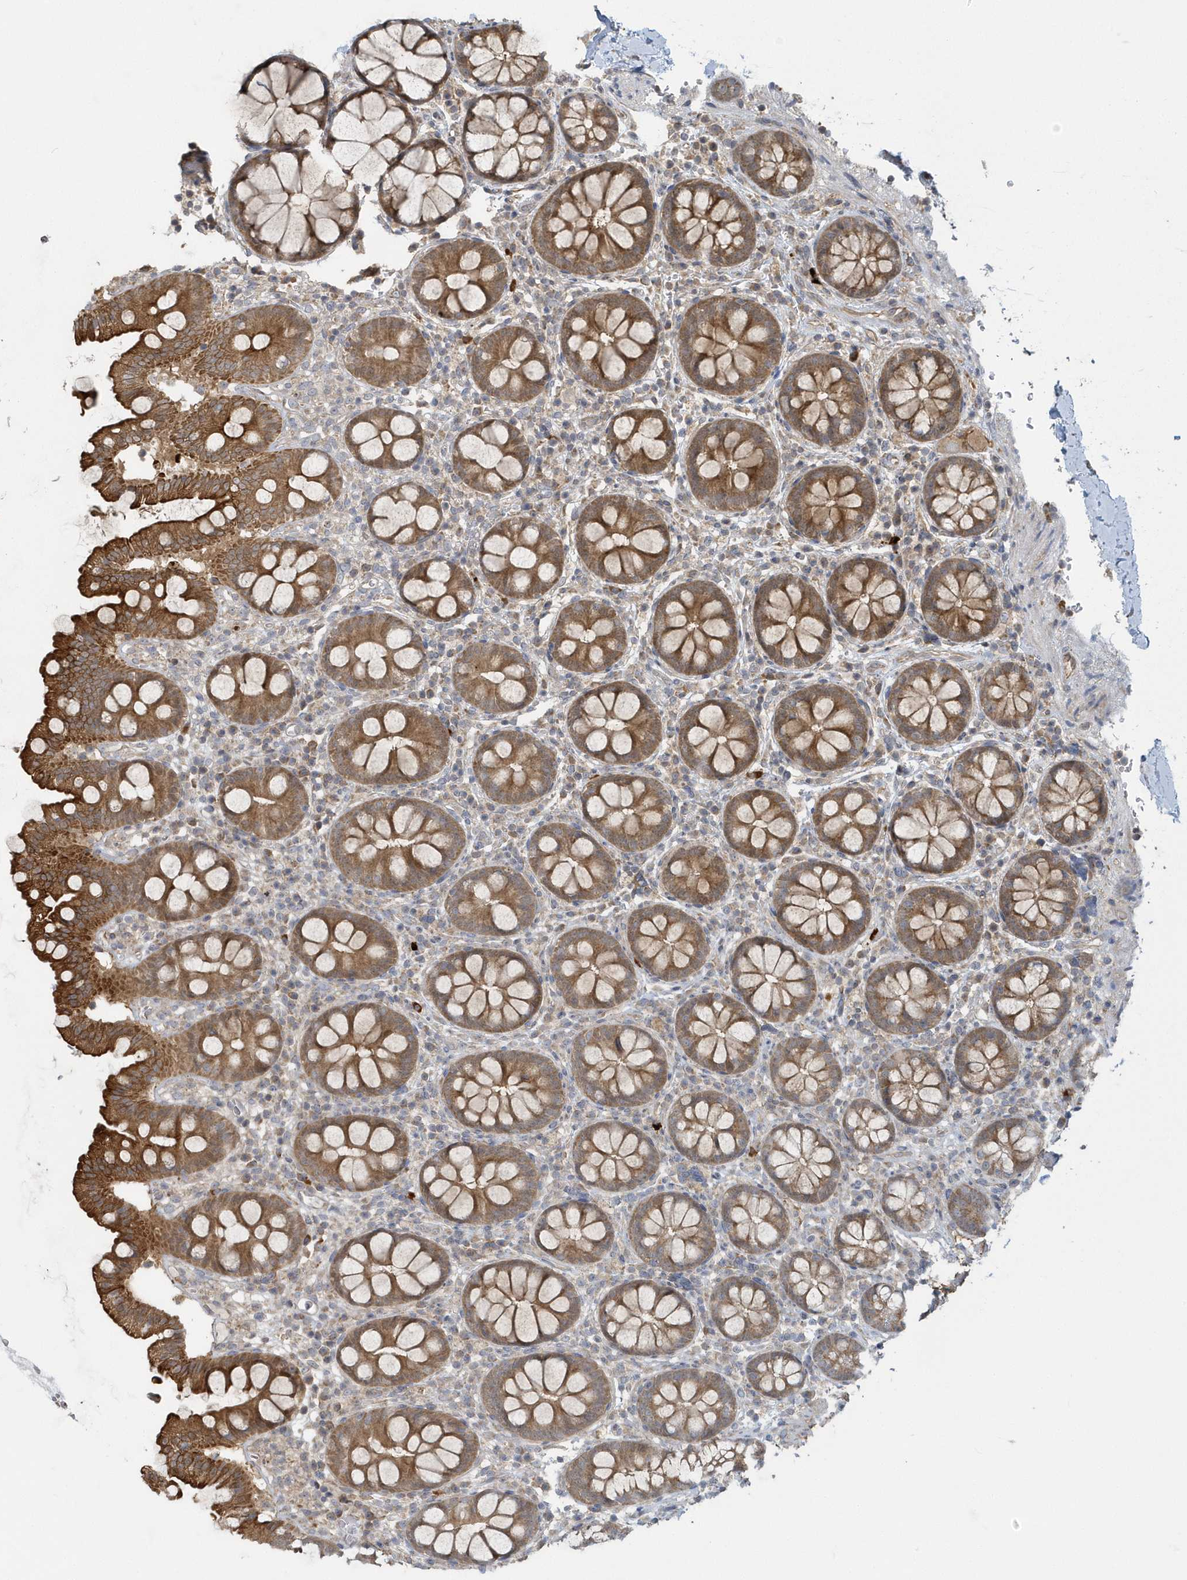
{"staining": {"intensity": "negative", "quantity": "none", "location": "none"}, "tissue": "colon", "cell_type": "Endothelial cells", "image_type": "normal", "snomed": [{"axis": "morphology", "description": "Normal tissue, NOS"}, {"axis": "topography", "description": "Colon"}], "caption": "IHC histopathology image of benign colon: human colon stained with DAB (3,3'-diaminobenzidine) exhibits no significant protein positivity in endothelial cells.", "gene": "THG1L", "patient": {"sex": "female", "age": 79}}